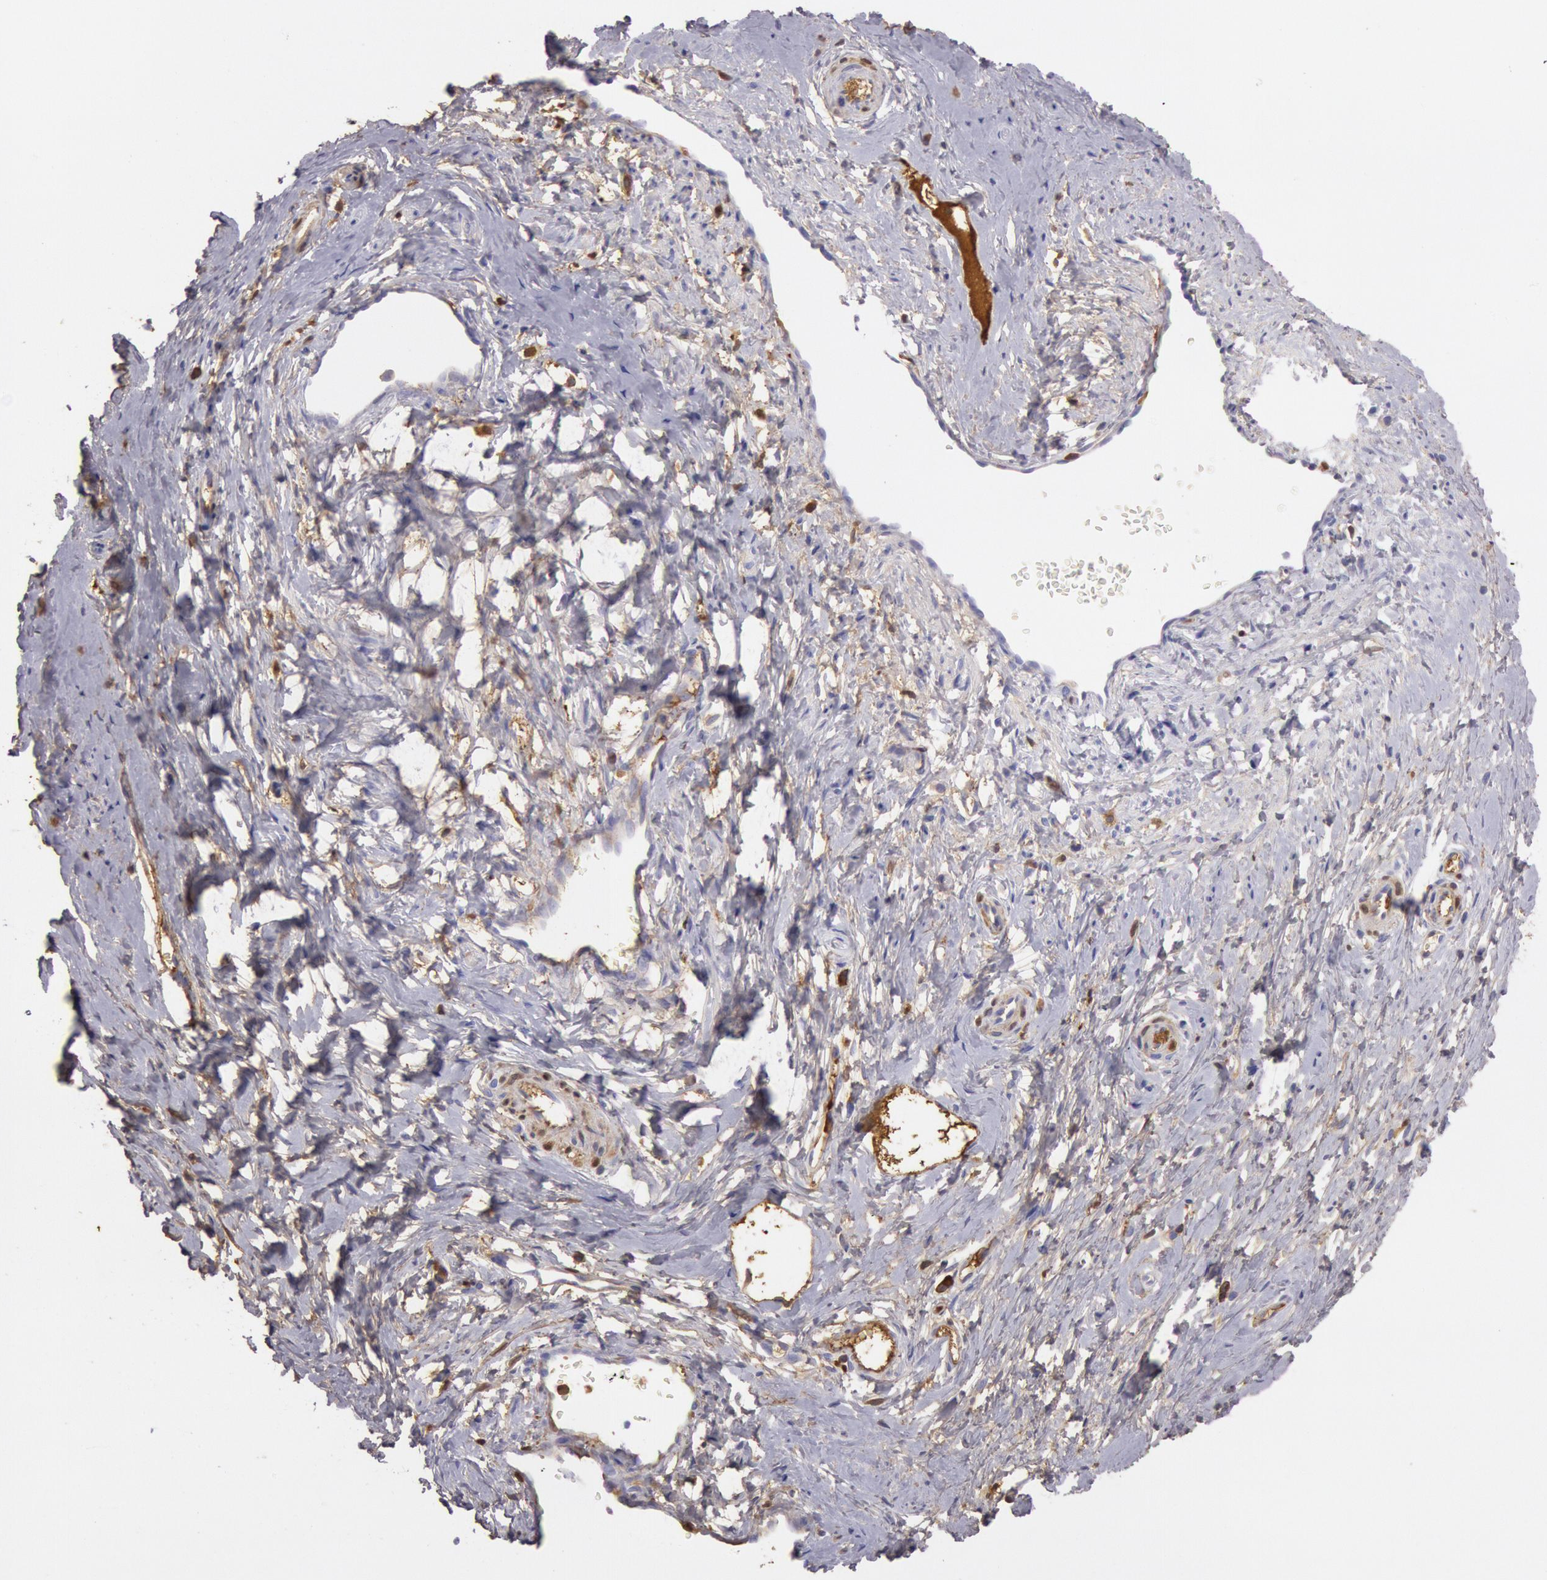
{"staining": {"intensity": "weak", "quantity": "25%-75%", "location": "cytoplasmic/membranous"}, "tissue": "cervix", "cell_type": "Glandular cells", "image_type": "normal", "snomed": [{"axis": "morphology", "description": "Normal tissue, NOS"}, {"axis": "topography", "description": "Cervix"}], "caption": "Unremarkable cervix shows weak cytoplasmic/membranous expression in about 25%-75% of glandular cells (DAB (3,3'-diaminobenzidine) IHC with brightfield microscopy, high magnification)..", "gene": "IGHG1", "patient": {"sex": "female", "age": 40}}